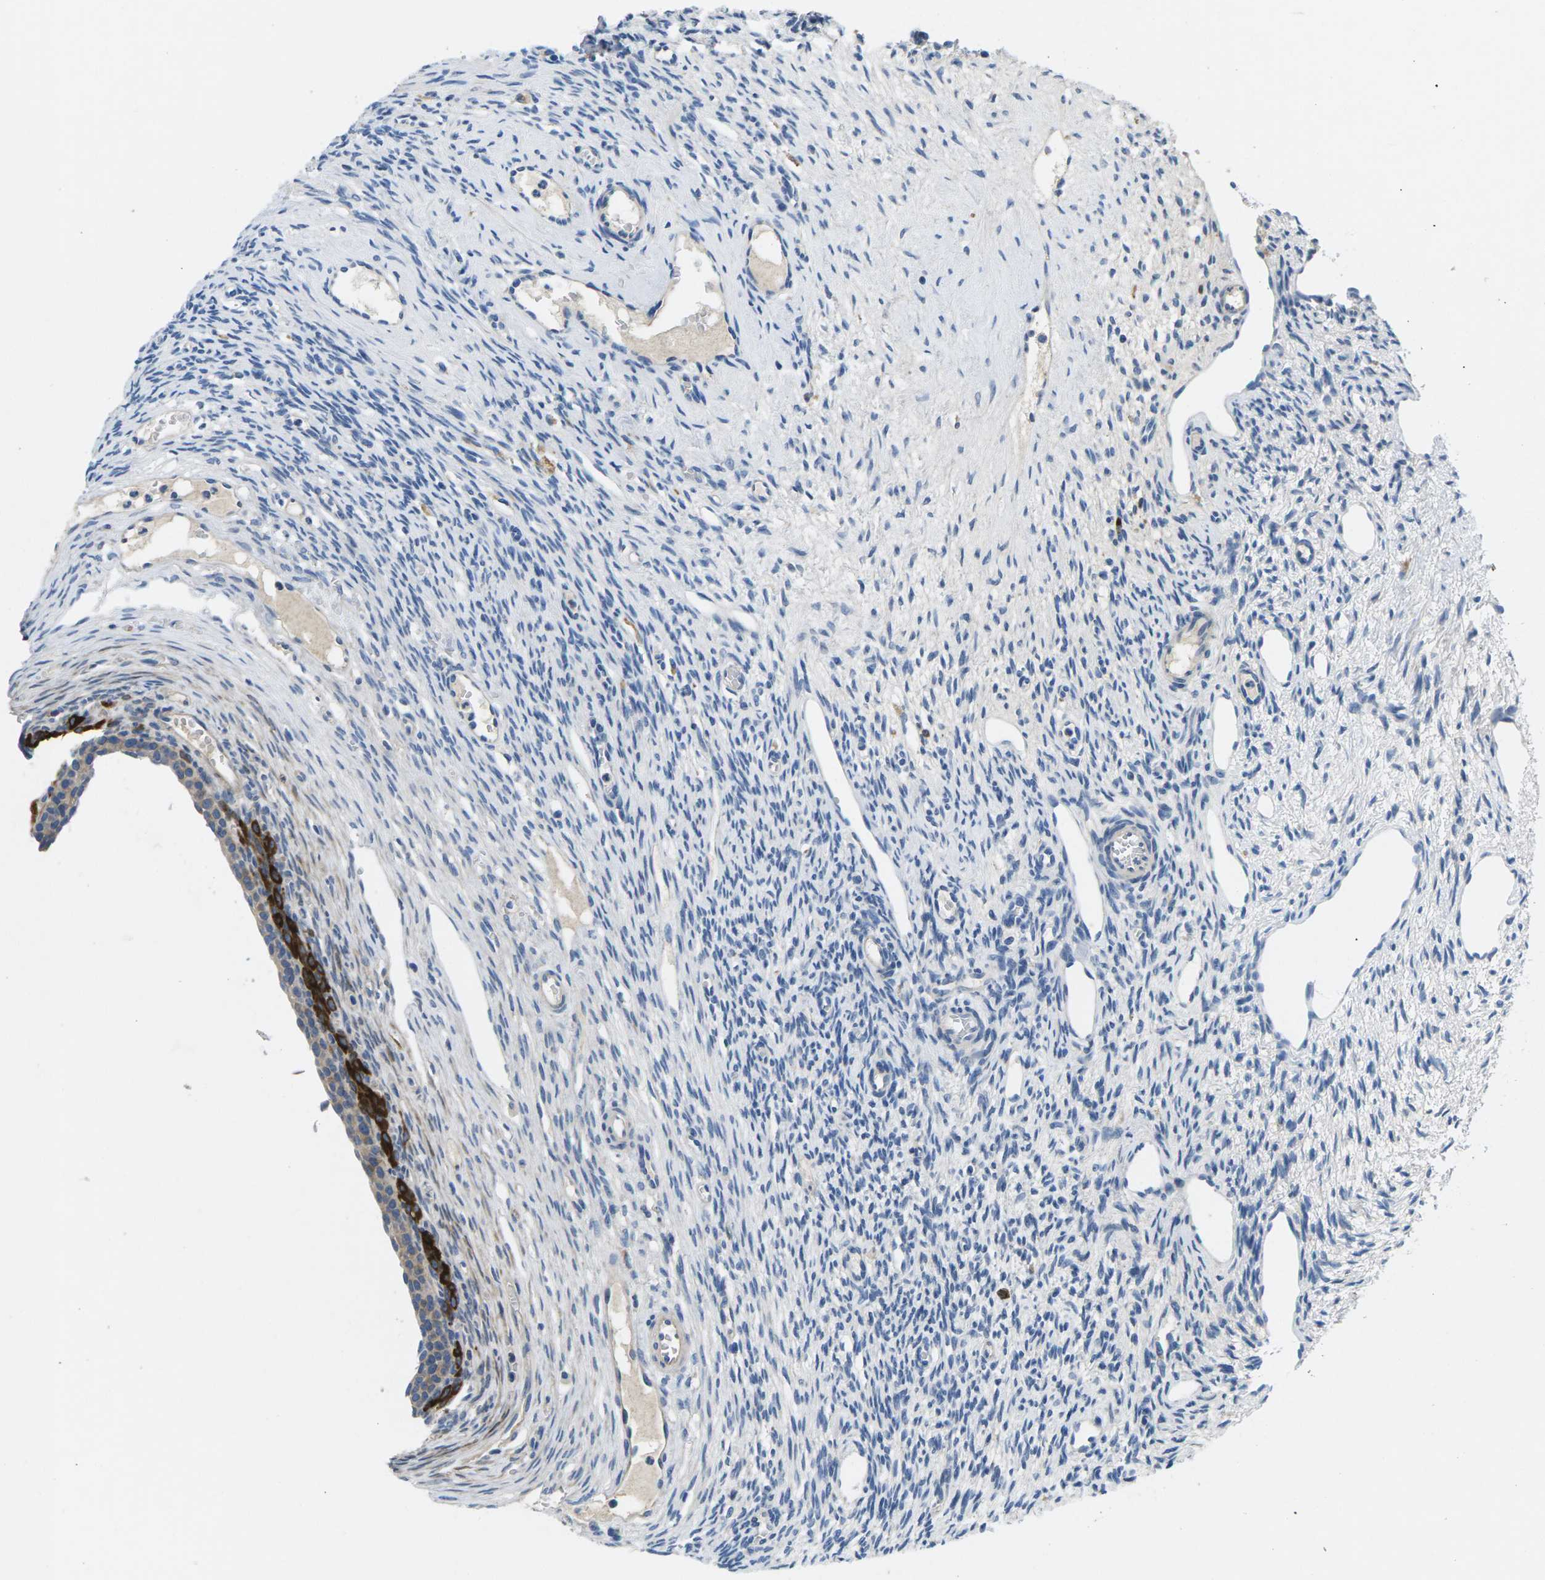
{"staining": {"intensity": "strong", "quantity": "25%-75%", "location": "cytoplasmic/membranous"}, "tissue": "ovary", "cell_type": "Follicle cells", "image_type": "normal", "snomed": [{"axis": "morphology", "description": "Normal tissue, NOS"}, {"axis": "topography", "description": "Ovary"}], "caption": "A high amount of strong cytoplasmic/membranous expression is present in approximately 25%-75% of follicle cells in normal ovary. The staining was performed using DAB (3,3'-diaminobenzidine) to visualize the protein expression in brown, while the nuclei were stained in blue with hematoxylin (Magnification: 20x).", "gene": "TSPAN2", "patient": {"sex": "female", "age": 33}}